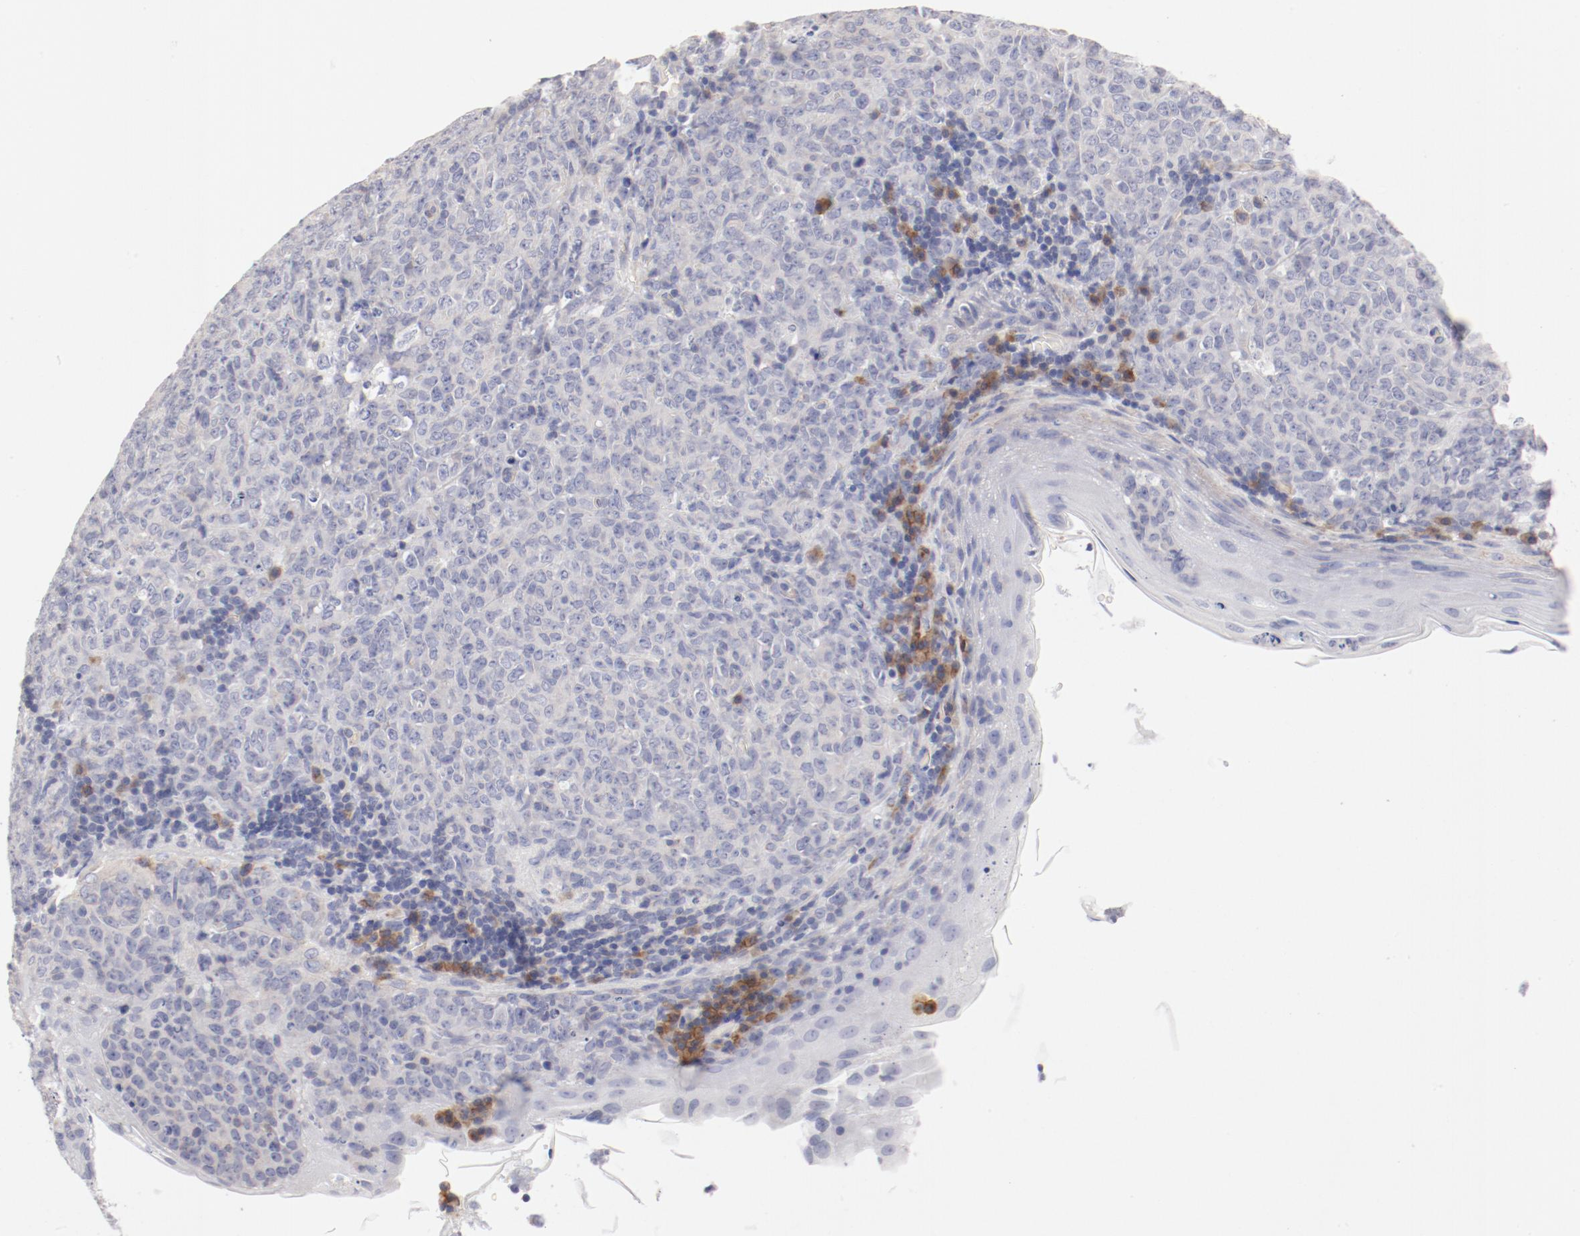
{"staining": {"intensity": "negative", "quantity": "none", "location": "none"}, "tissue": "lymphoma", "cell_type": "Tumor cells", "image_type": "cancer", "snomed": [{"axis": "morphology", "description": "Malignant lymphoma, non-Hodgkin's type, High grade"}, {"axis": "topography", "description": "Tonsil"}], "caption": "High power microscopy micrograph of an immunohistochemistry histopathology image of lymphoma, revealing no significant positivity in tumor cells.", "gene": "LAX1", "patient": {"sex": "female", "age": 36}}